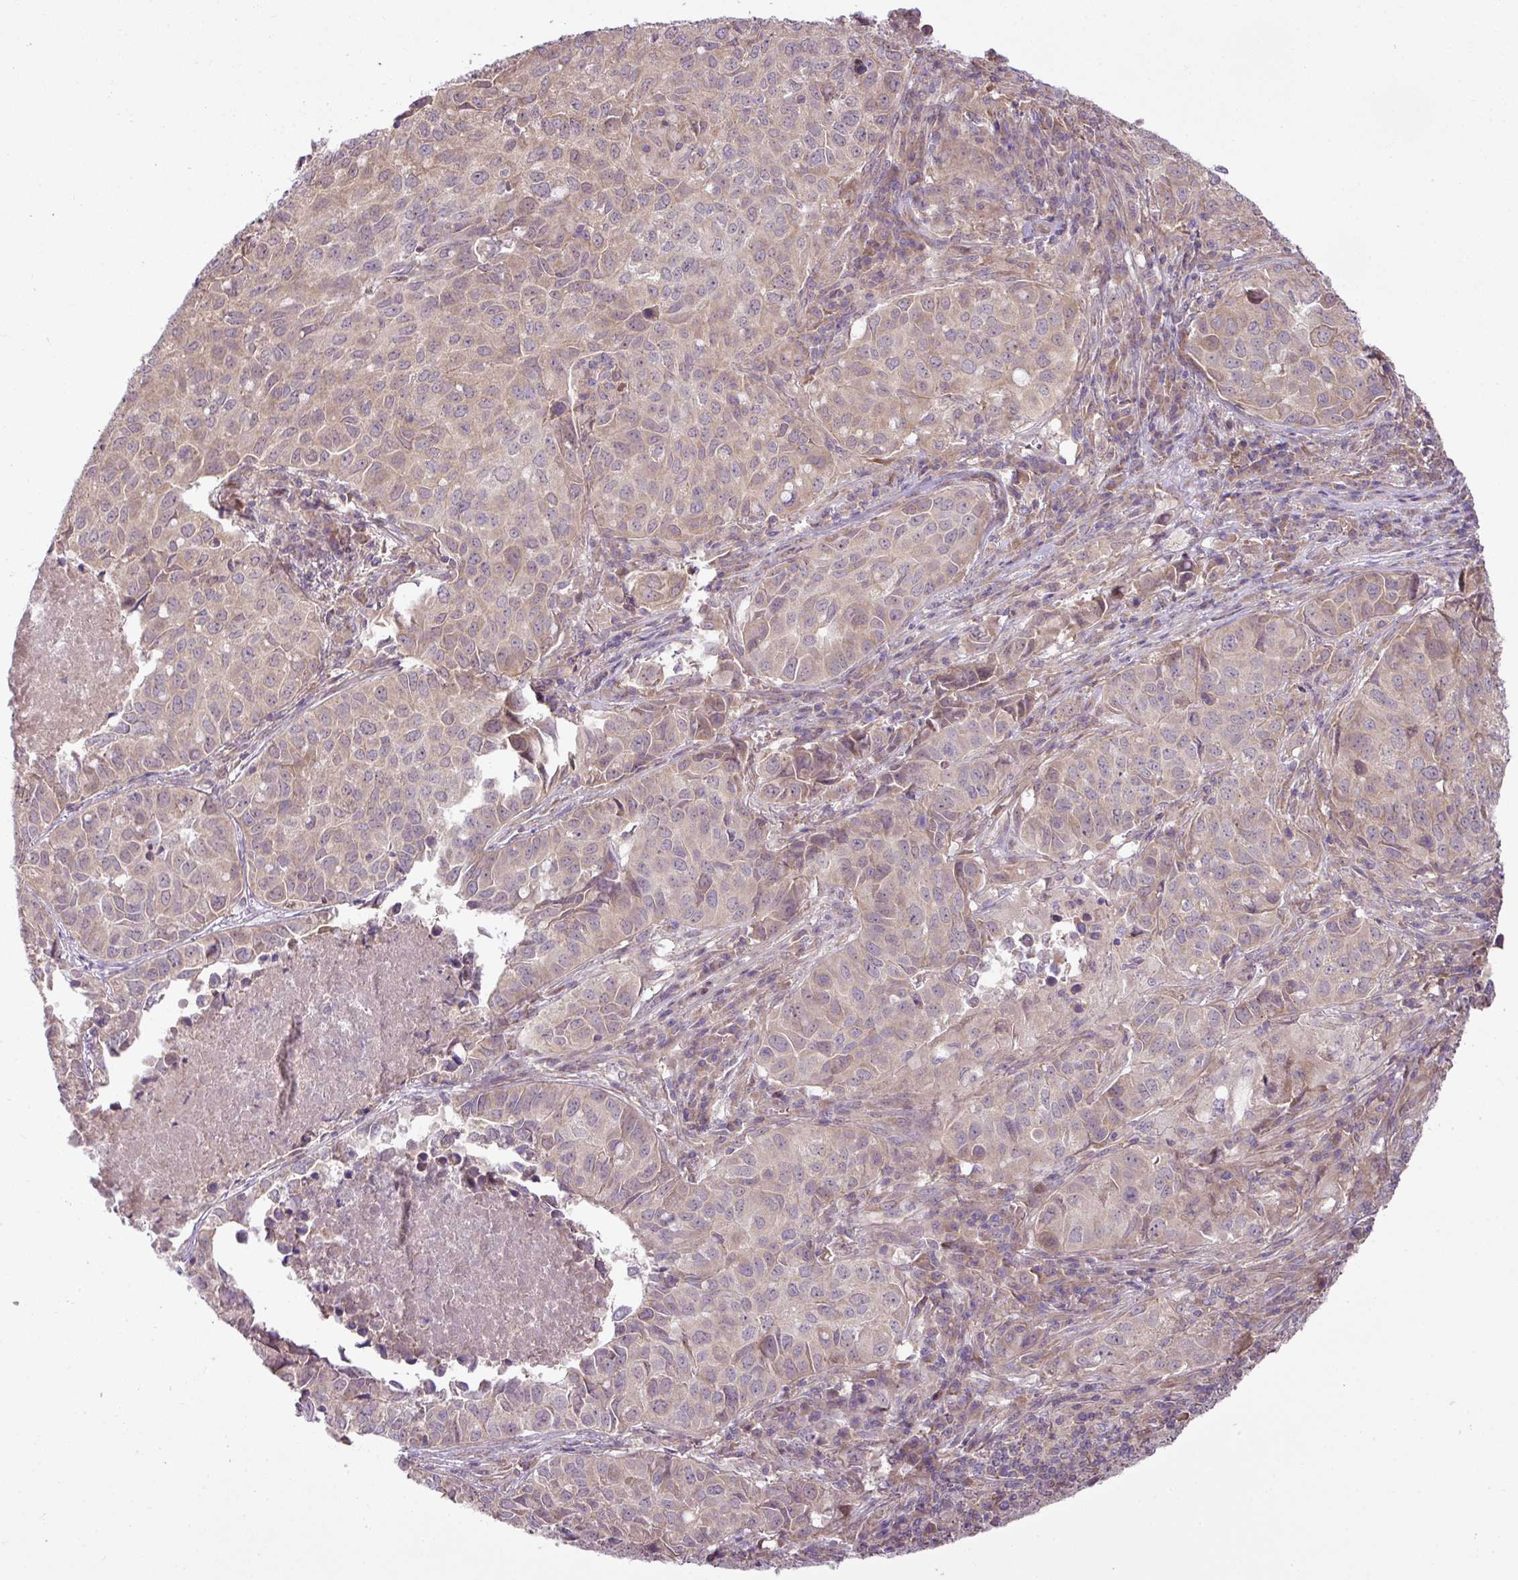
{"staining": {"intensity": "weak", "quantity": "25%-75%", "location": "cytoplasmic/membranous"}, "tissue": "lung cancer", "cell_type": "Tumor cells", "image_type": "cancer", "snomed": [{"axis": "morphology", "description": "Adenocarcinoma, NOS"}, {"axis": "topography", "description": "Lung"}], "caption": "Immunohistochemical staining of lung cancer displays low levels of weak cytoplasmic/membranous protein staining in approximately 25%-75% of tumor cells.", "gene": "COX18", "patient": {"sex": "female", "age": 50}}